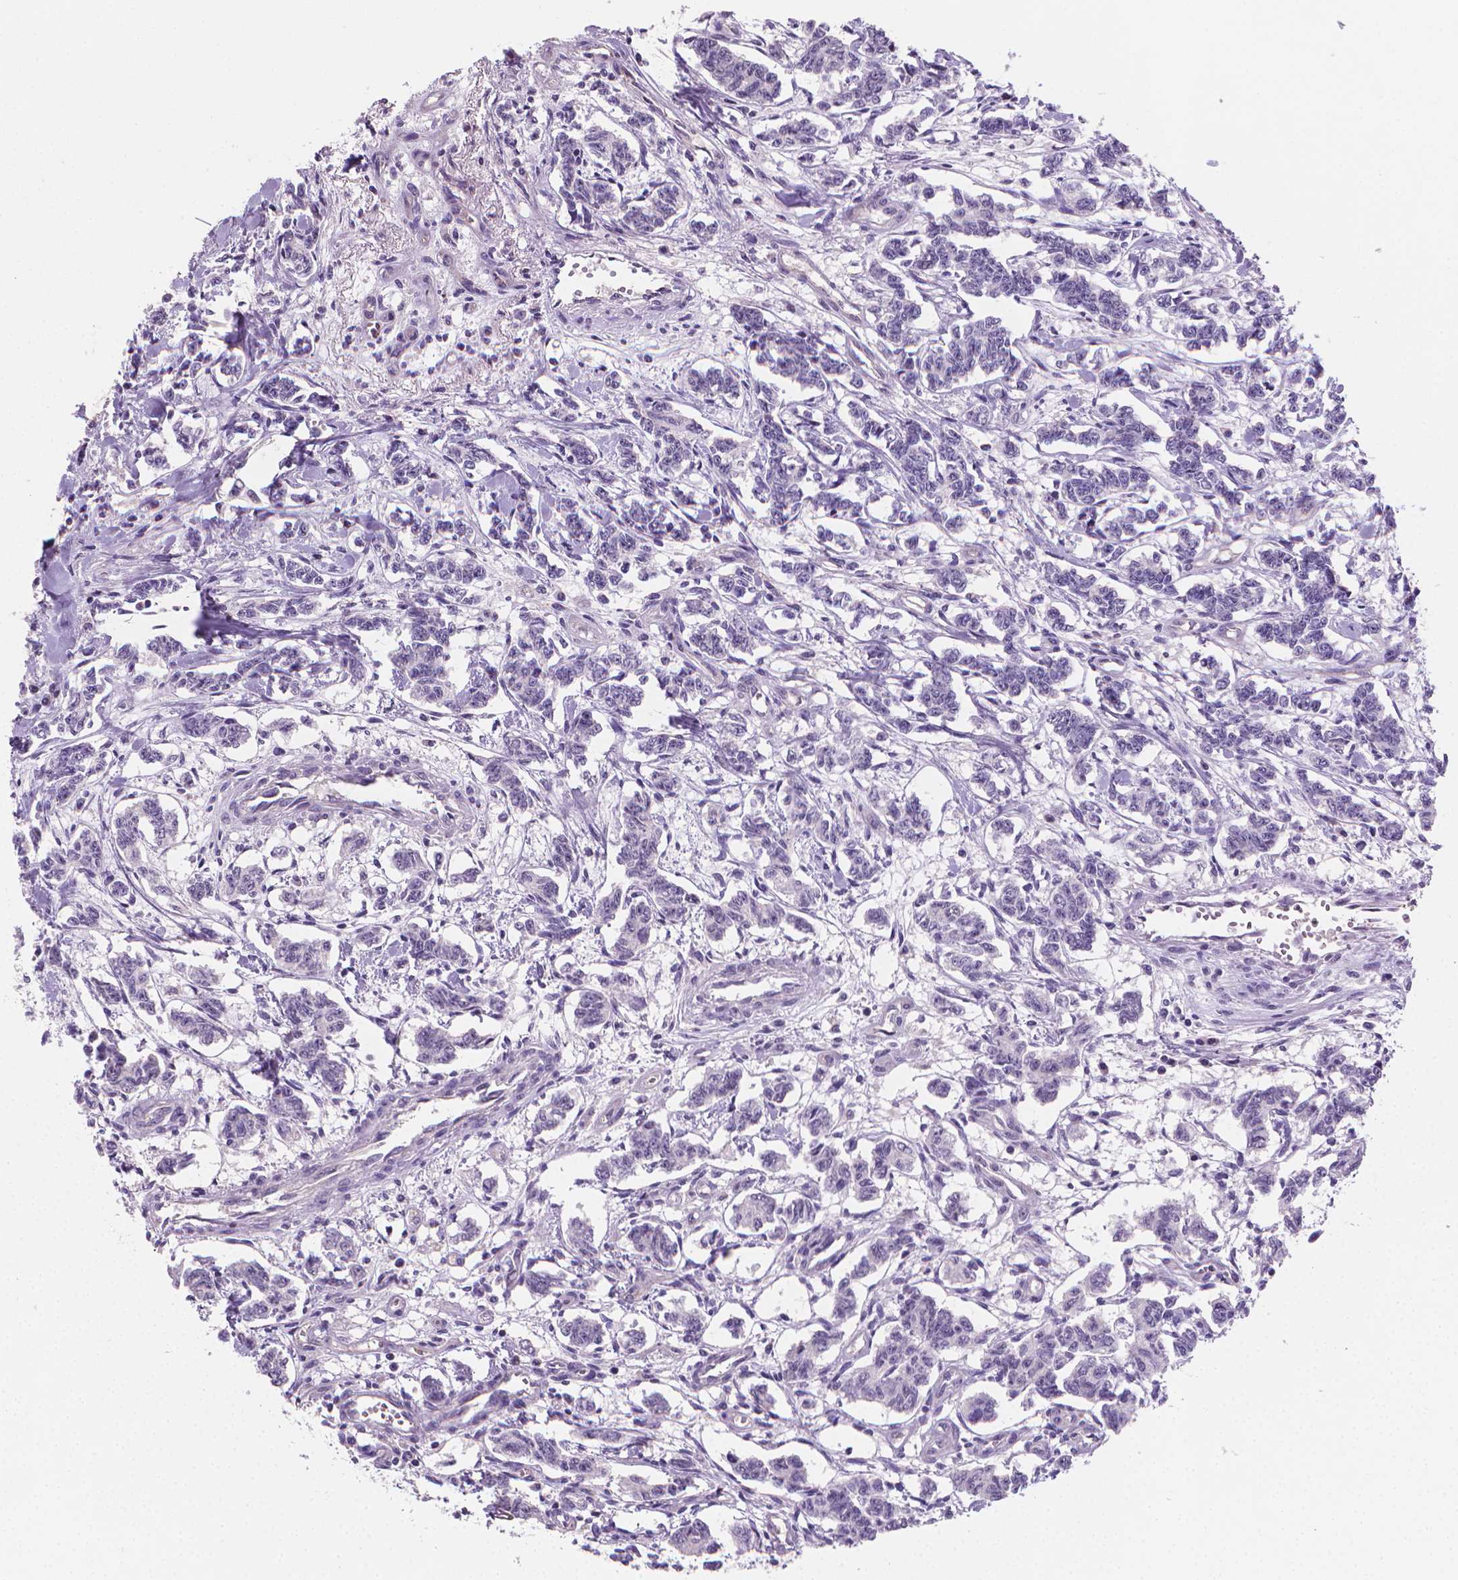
{"staining": {"intensity": "negative", "quantity": "none", "location": "none"}, "tissue": "carcinoid", "cell_type": "Tumor cells", "image_type": "cancer", "snomed": [{"axis": "morphology", "description": "Carcinoid, malignant, NOS"}, {"axis": "topography", "description": "Kidney"}], "caption": "A photomicrograph of human malignant carcinoid is negative for staining in tumor cells.", "gene": "CLXN", "patient": {"sex": "female", "age": 41}}